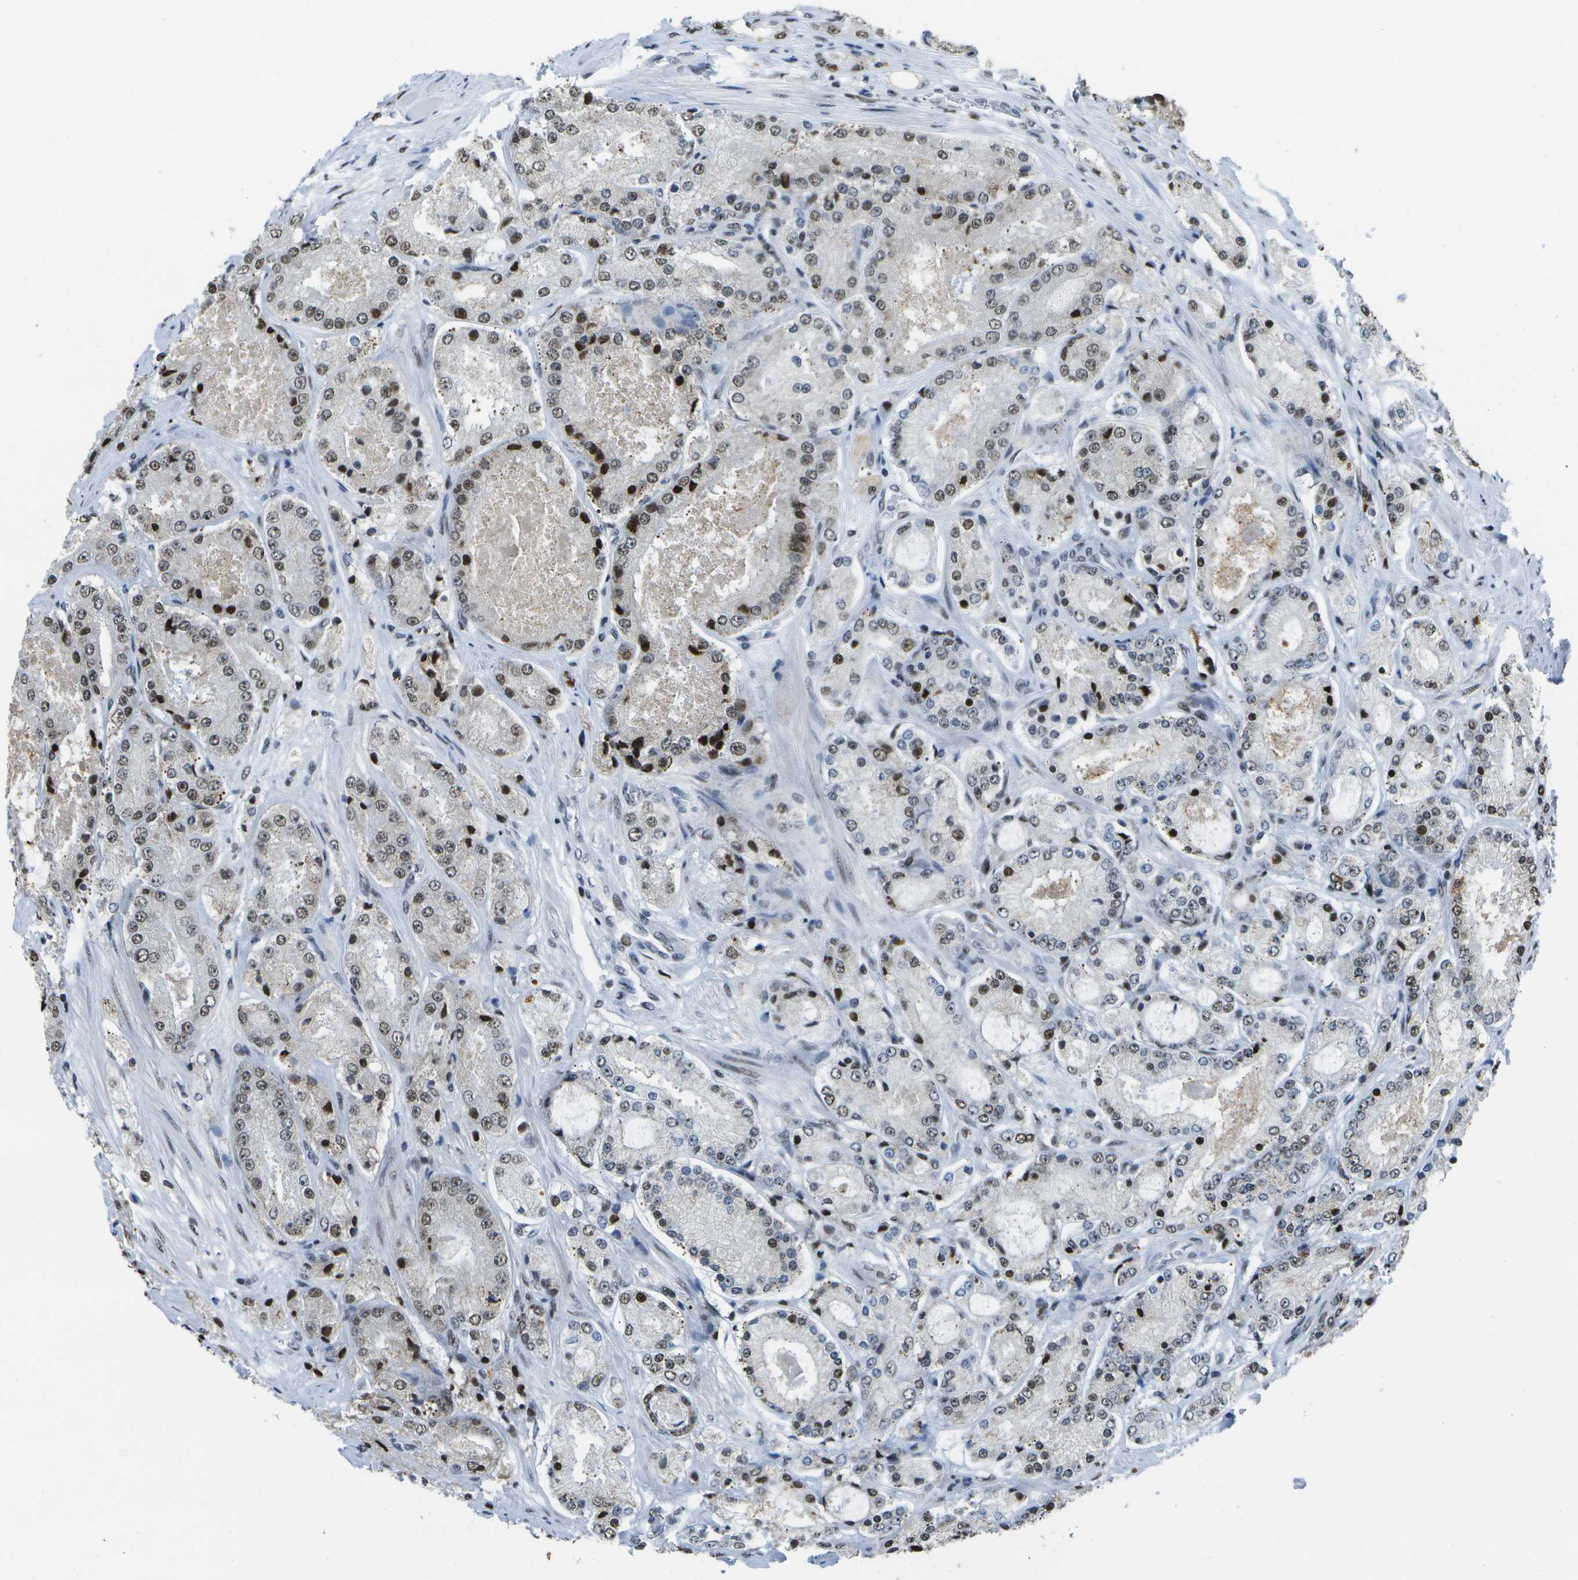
{"staining": {"intensity": "weak", "quantity": "25%-75%", "location": "nuclear"}, "tissue": "prostate cancer", "cell_type": "Tumor cells", "image_type": "cancer", "snomed": [{"axis": "morphology", "description": "Adenocarcinoma, High grade"}, {"axis": "topography", "description": "Prostate"}], "caption": "Brown immunohistochemical staining in prostate cancer displays weak nuclear expression in about 25%-75% of tumor cells. (Stains: DAB (3,3'-diaminobenzidine) in brown, nuclei in blue, Microscopy: brightfield microscopy at high magnification).", "gene": "NSRP1", "patient": {"sex": "male", "age": 65}}